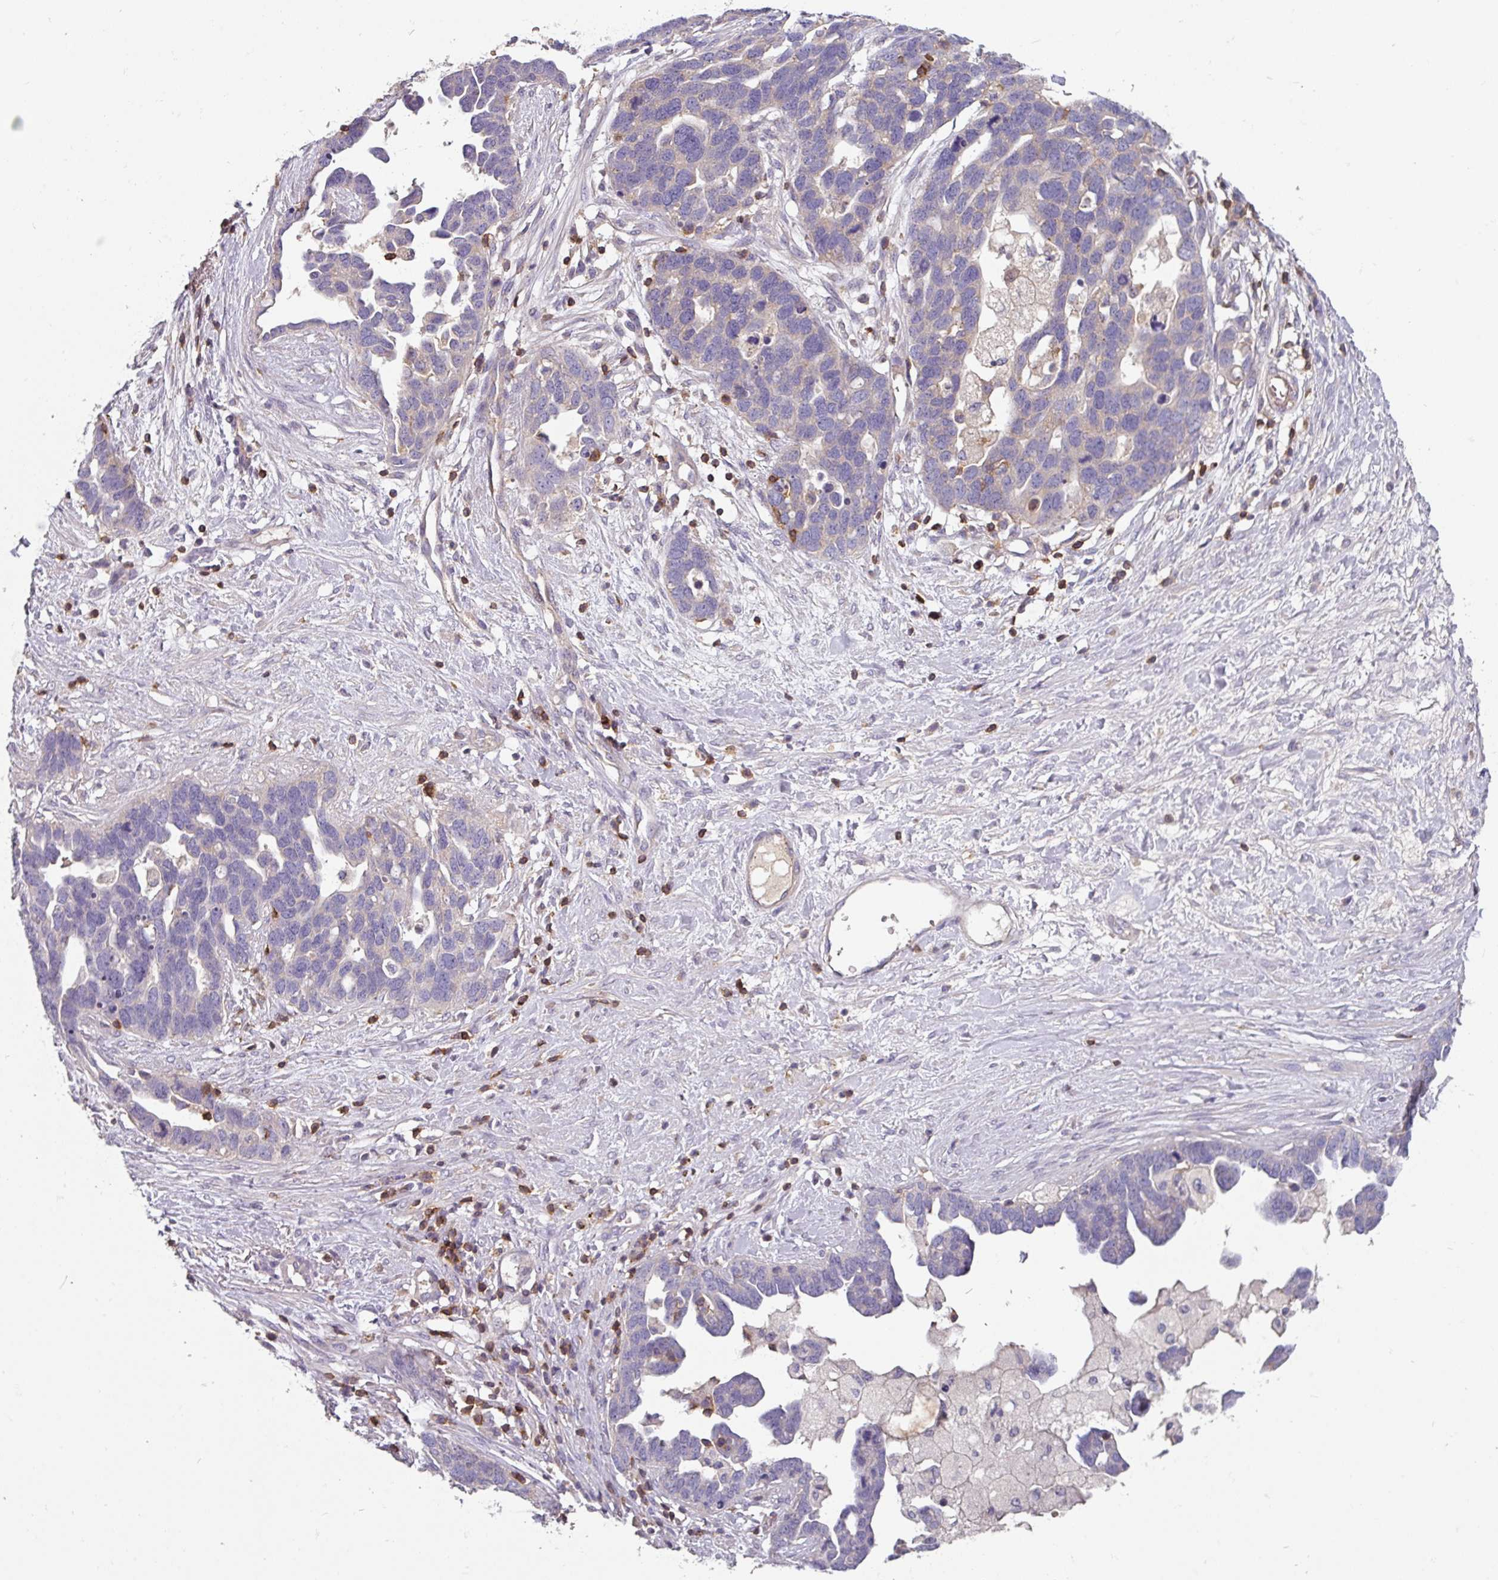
{"staining": {"intensity": "negative", "quantity": "none", "location": "none"}, "tissue": "ovarian cancer", "cell_type": "Tumor cells", "image_type": "cancer", "snomed": [{"axis": "morphology", "description": "Cystadenocarcinoma, serous, NOS"}, {"axis": "topography", "description": "Ovary"}], "caption": "This is an immunohistochemistry (IHC) image of human serous cystadenocarcinoma (ovarian). There is no expression in tumor cells.", "gene": "CD3G", "patient": {"sex": "female", "age": 54}}